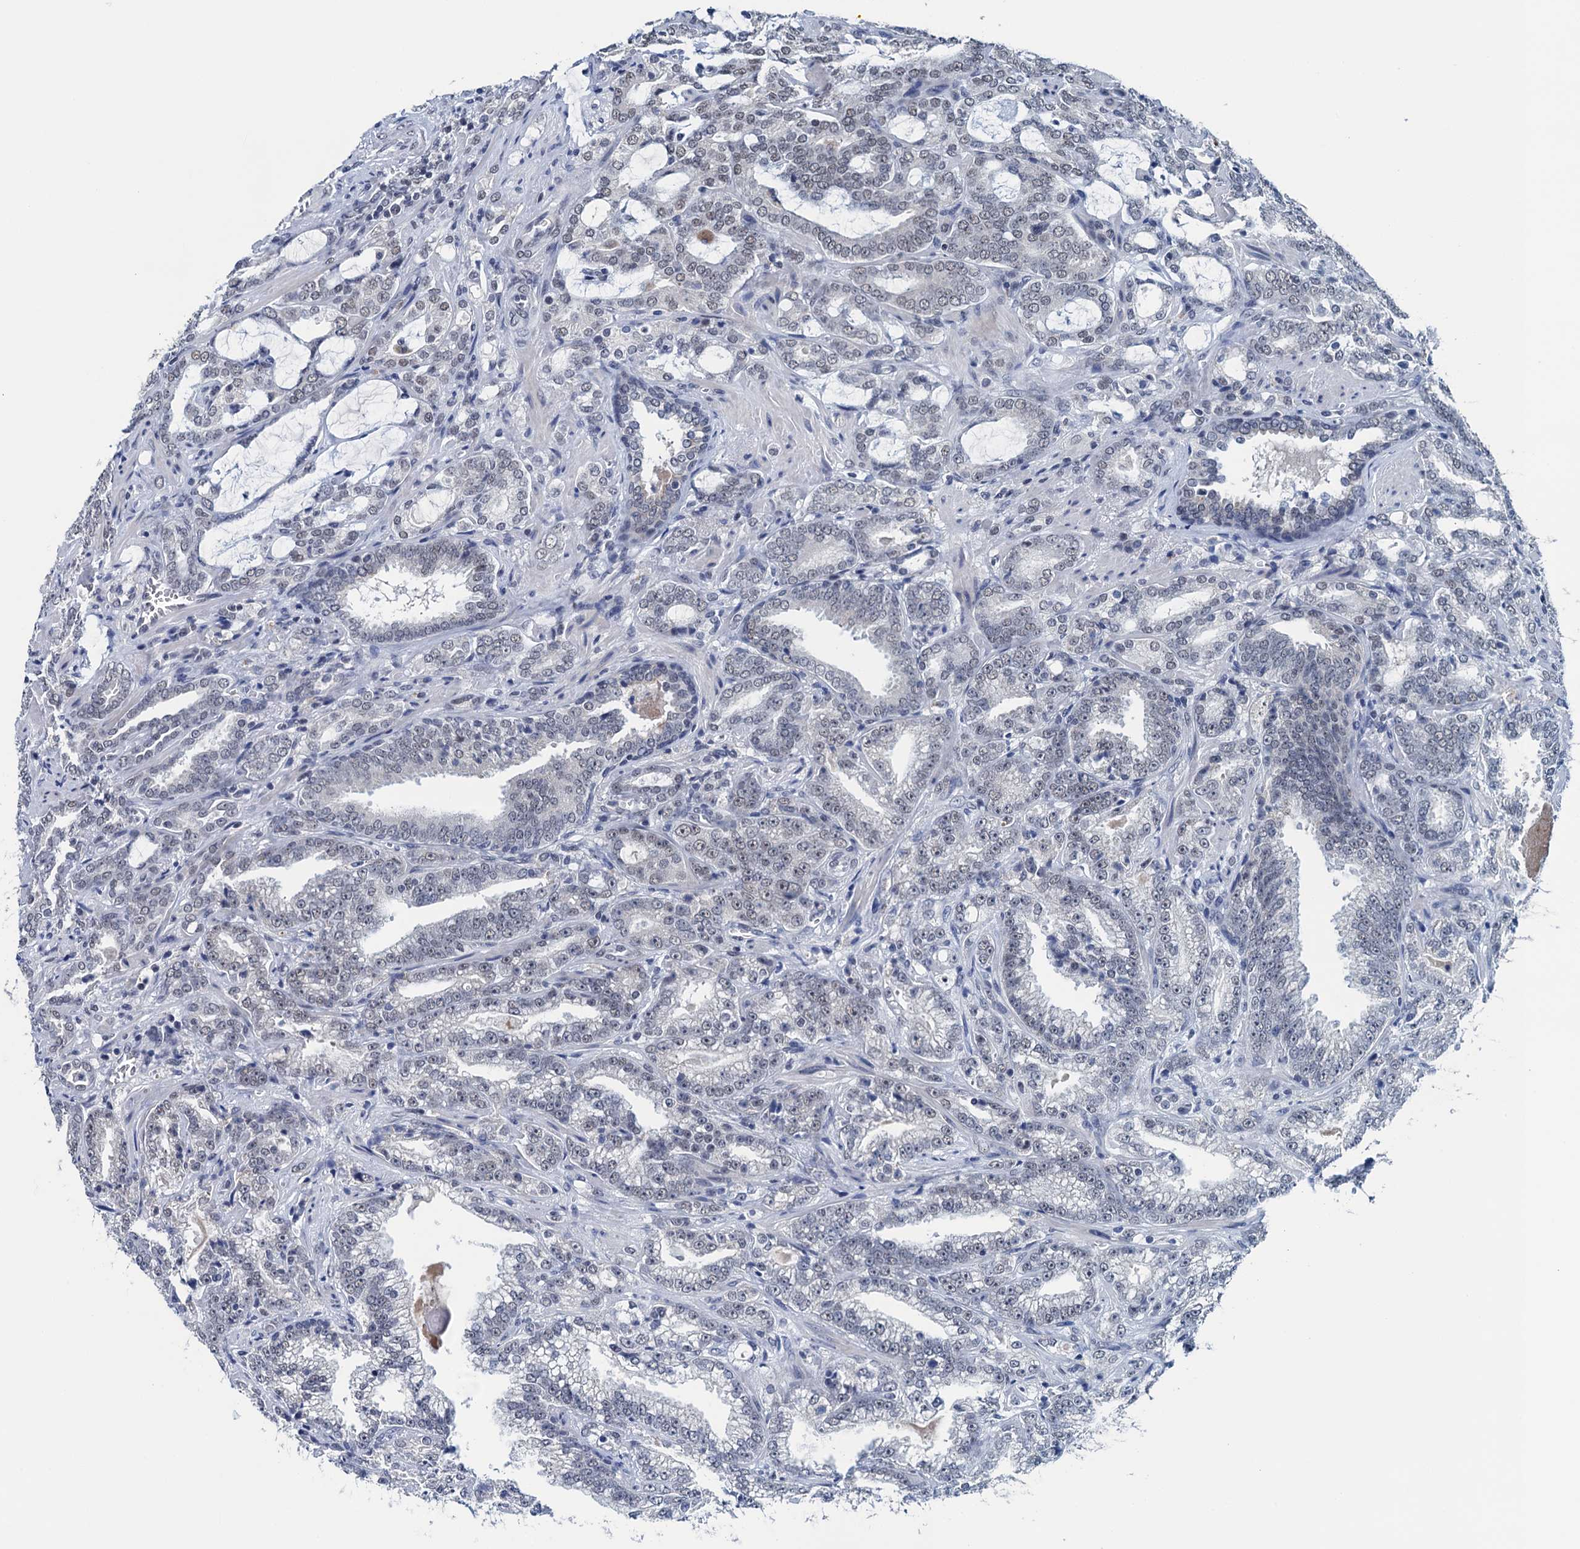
{"staining": {"intensity": "weak", "quantity": "25%-75%", "location": "nuclear"}, "tissue": "prostate cancer", "cell_type": "Tumor cells", "image_type": "cancer", "snomed": [{"axis": "morphology", "description": "Adenocarcinoma, High grade"}, {"axis": "topography", "description": "Prostate and seminal vesicle, NOS"}], "caption": "Immunohistochemical staining of human prostate cancer (high-grade adenocarcinoma) demonstrates low levels of weak nuclear protein staining in approximately 25%-75% of tumor cells.", "gene": "FNBP4", "patient": {"sex": "male", "age": 67}}